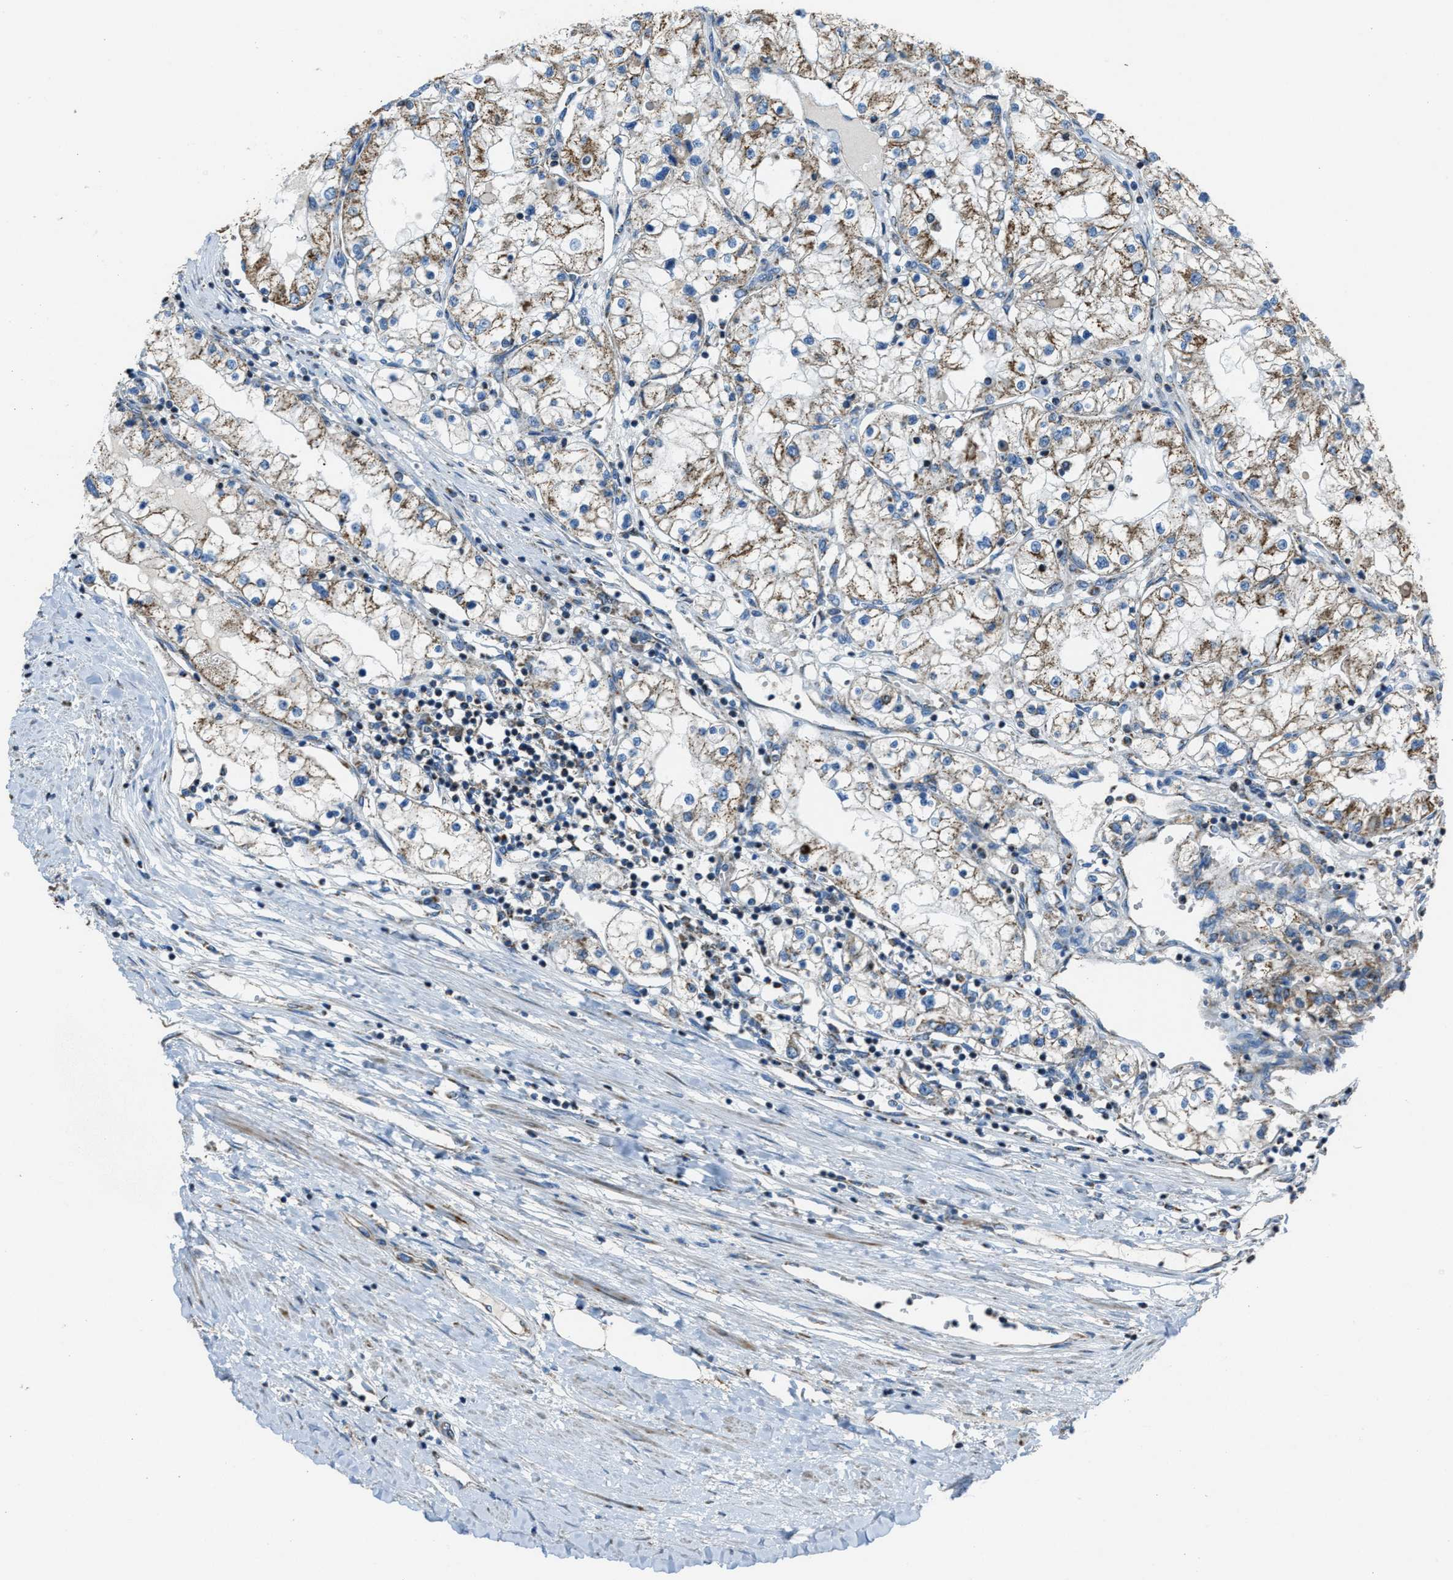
{"staining": {"intensity": "moderate", "quantity": "25%-75%", "location": "cytoplasmic/membranous"}, "tissue": "renal cancer", "cell_type": "Tumor cells", "image_type": "cancer", "snomed": [{"axis": "morphology", "description": "Adenocarcinoma, NOS"}, {"axis": "topography", "description": "Kidney"}], "caption": "Immunohistochemistry (IHC) image of neoplastic tissue: renal cancer stained using immunohistochemistry (IHC) displays medium levels of moderate protein expression localized specifically in the cytoplasmic/membranous of tumor cells, appearing as a cytoplasmic/membranous brown color.", "gene": "SLC25A11", "patient": {"sex": "male", "age": 68}}